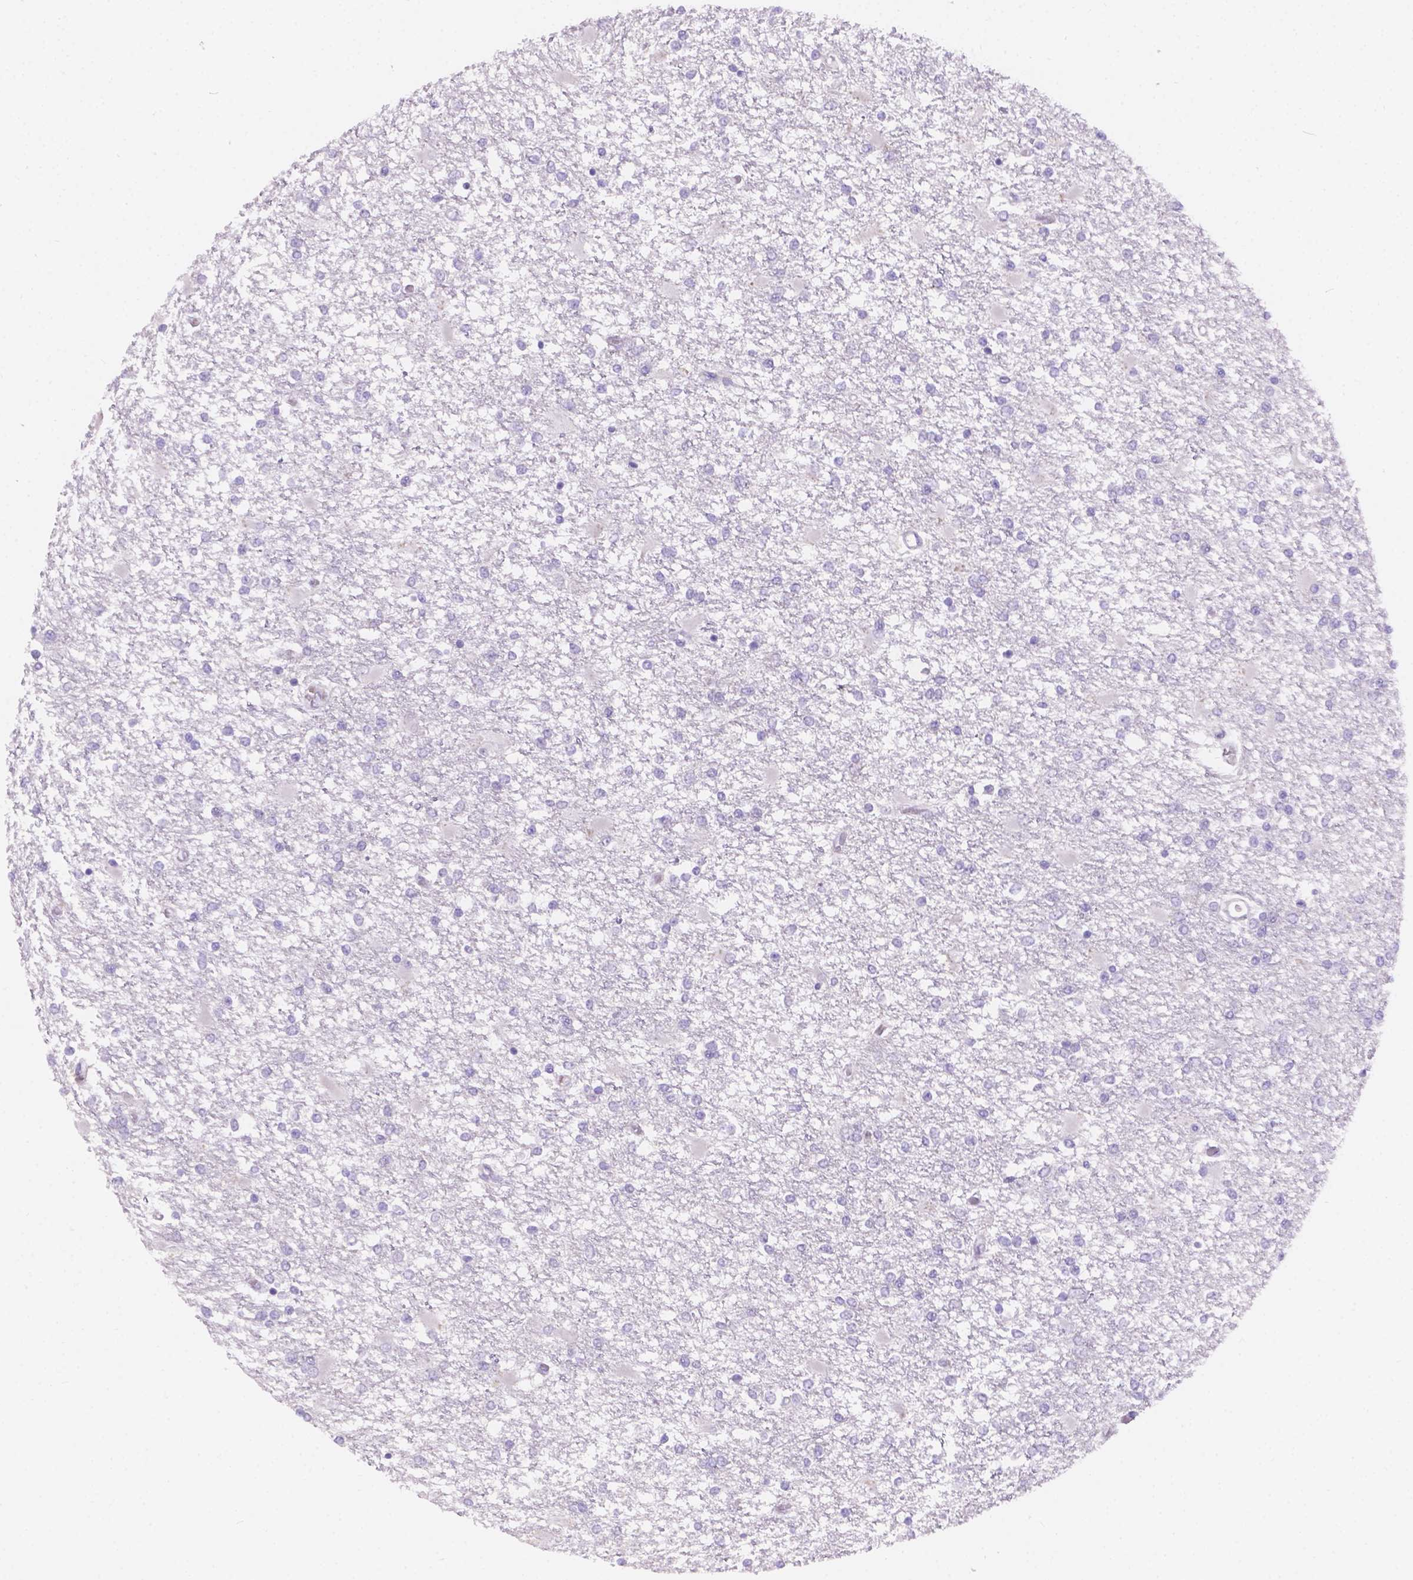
{"staining": {"intensity": "negative", "quantity": "none", "location": "none"}, "tissue": "glioma", "cell_type": "Tumor cells", "image_type": "cancer", "snomed": [{"axis": "morphology", "description": "Glioma, malignant, High grade"}, {"axis": "topography", "description": "Cerebral cortex"}], "caption": "This is an IHC histopathology image of malignant glioma (high-grade). There is no staining in tumor cells.", "gene": "CD96", "patient": {"sex": "male", "age": 79}}